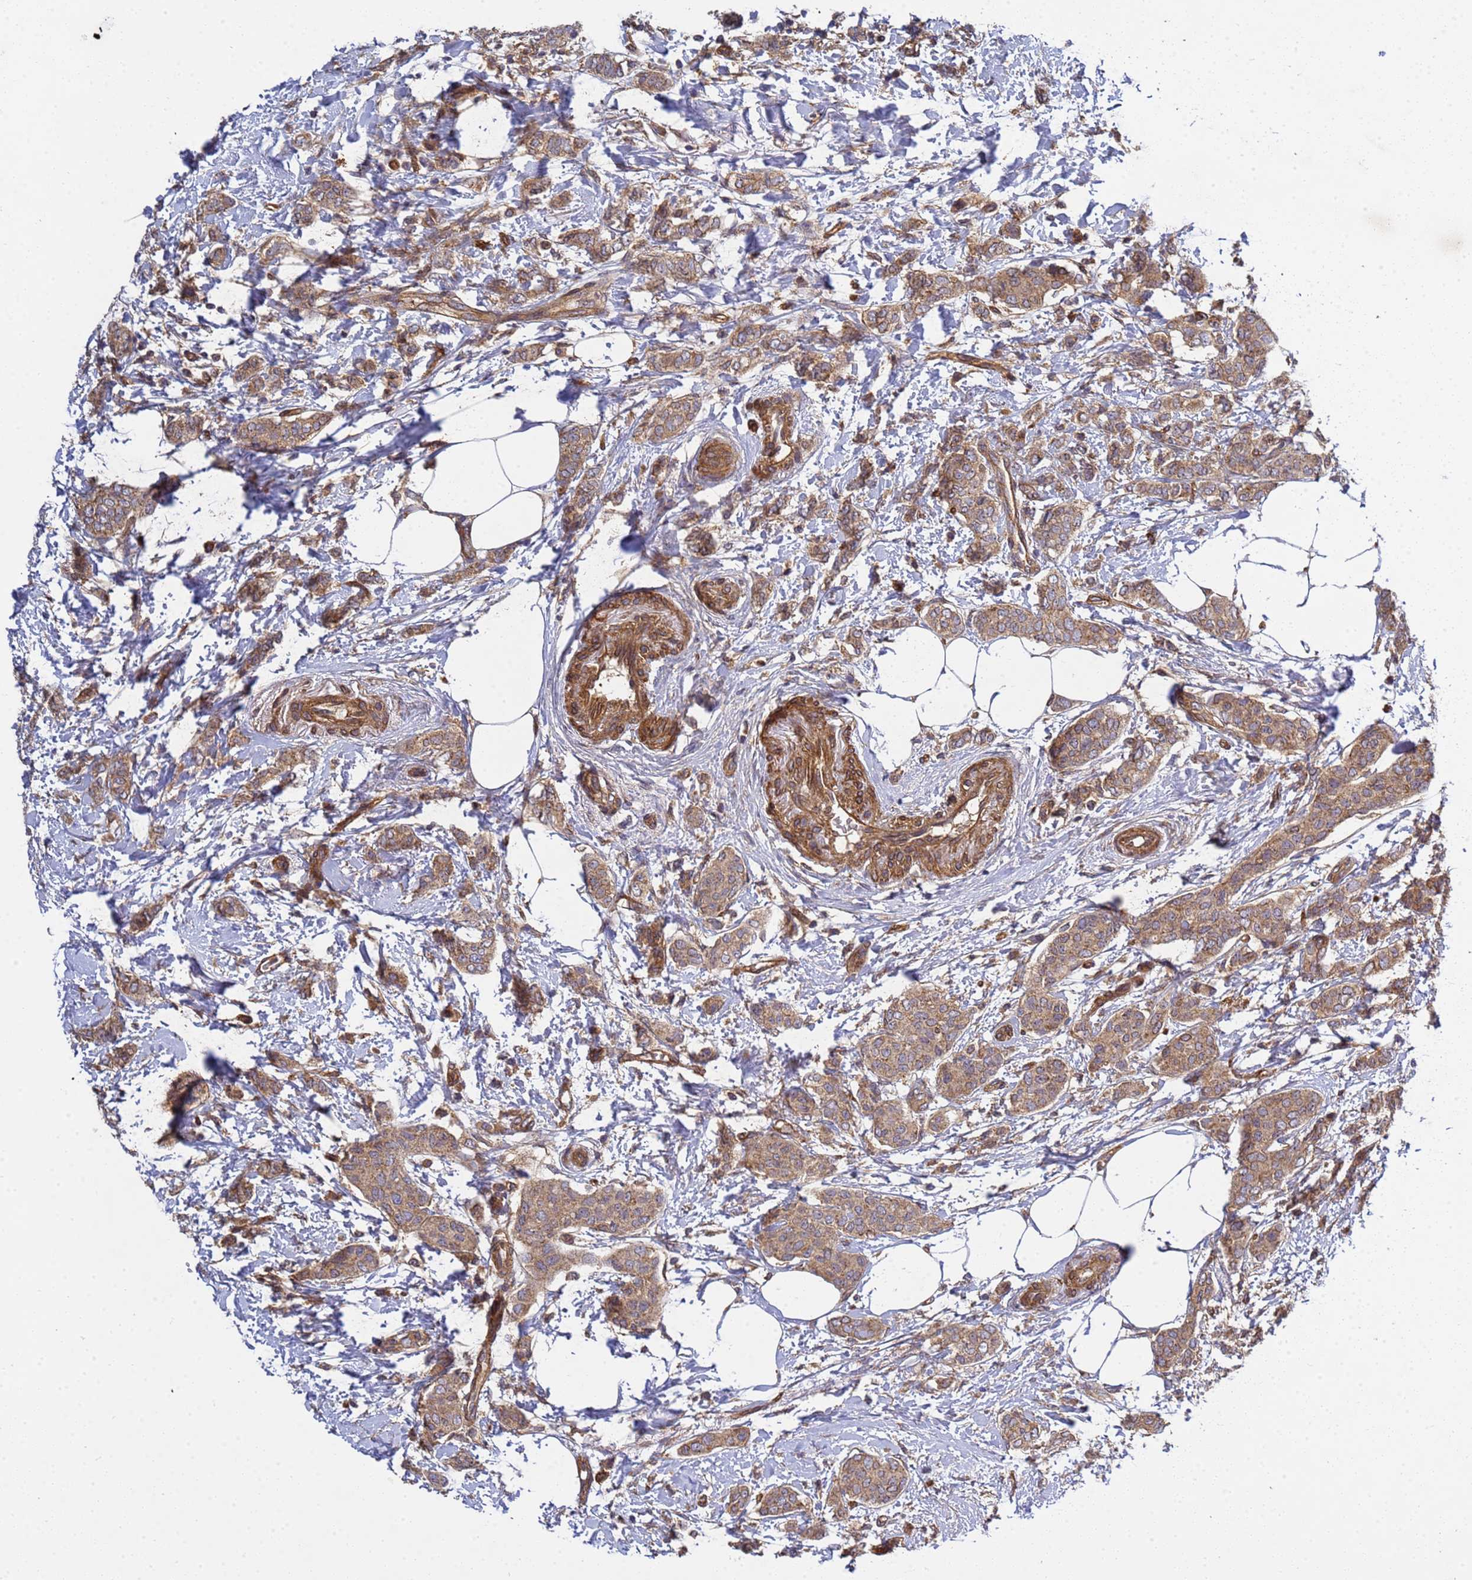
{"staining": {"intensity": "moderate", "quantity": ">75%", "location": "cytoplasmic/membranous"}, "tissue": "breast cancer", "cell_type": "Tumor cells", "image_type": "cancer", "snomed": [{"axis": "morphology", "description": "Duct carcinoma"}, {"axis": "topography", "description": "Breast"}], "caption": "Brown immunohistochemical staining in human breast intraductal carcinoma displays moderate cytoplasmic/membranous staining in approximately >75% of tumor cells.", "gene": "C8orf34", "patient": {"sex": "female", "age": 72}}